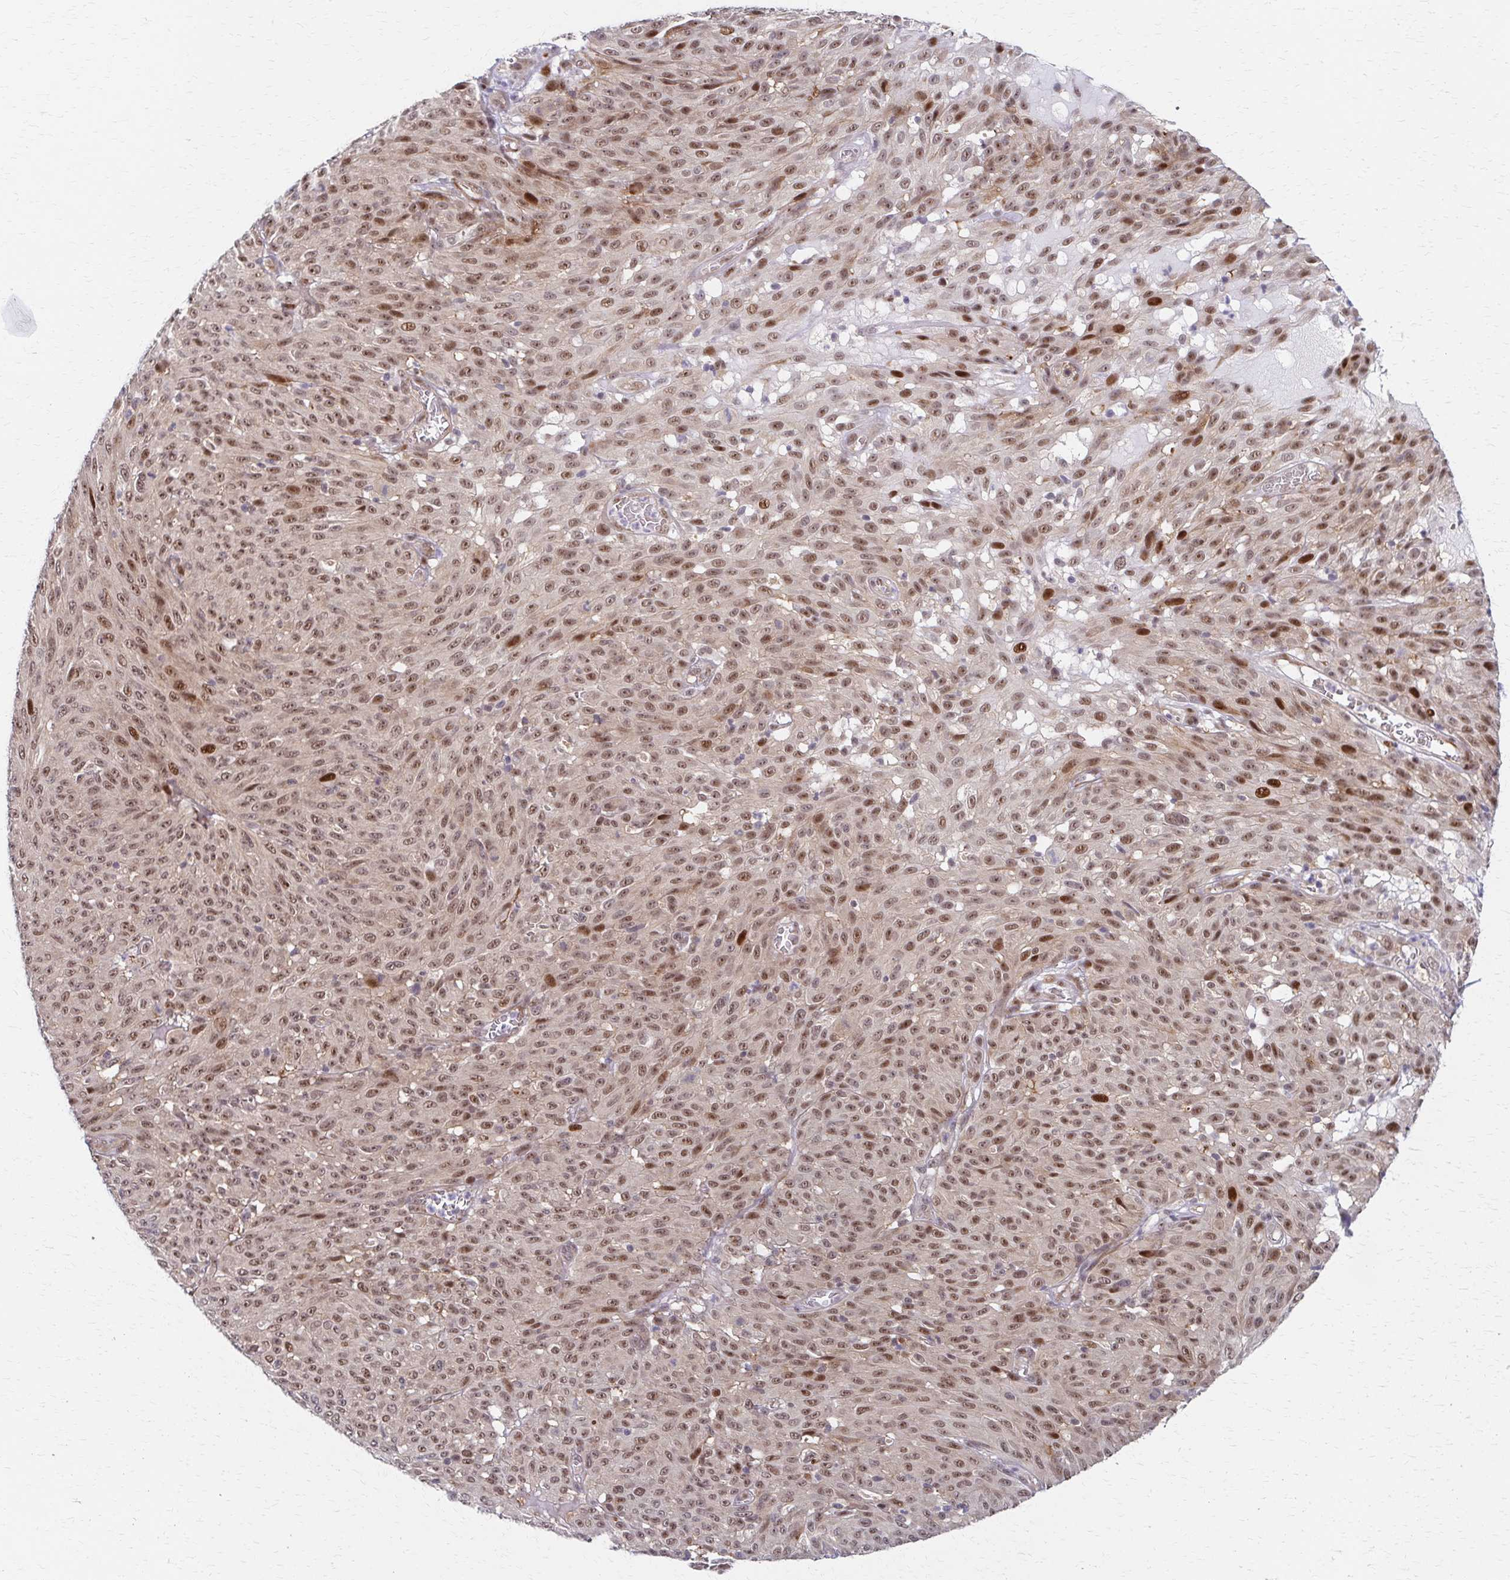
{"staining": {"intensity": "moderate", "quantity": ">75%", "location": "nuclear"}, "tissue": "melanoma", "cell_type": "Tumor cells", "image_type": "cancer", "snomed": [{"axis": "morphology", "description": "Malignant melanoma, NOS"}, {"axis": "topography", "description": "Skin"}], "caption": "Protein staining shows moderate nuclear staining in approximately >75% of tumor cells in melanoma.", "gene": "PSMD7", "patient": {"sex": "male", "age": 85}}